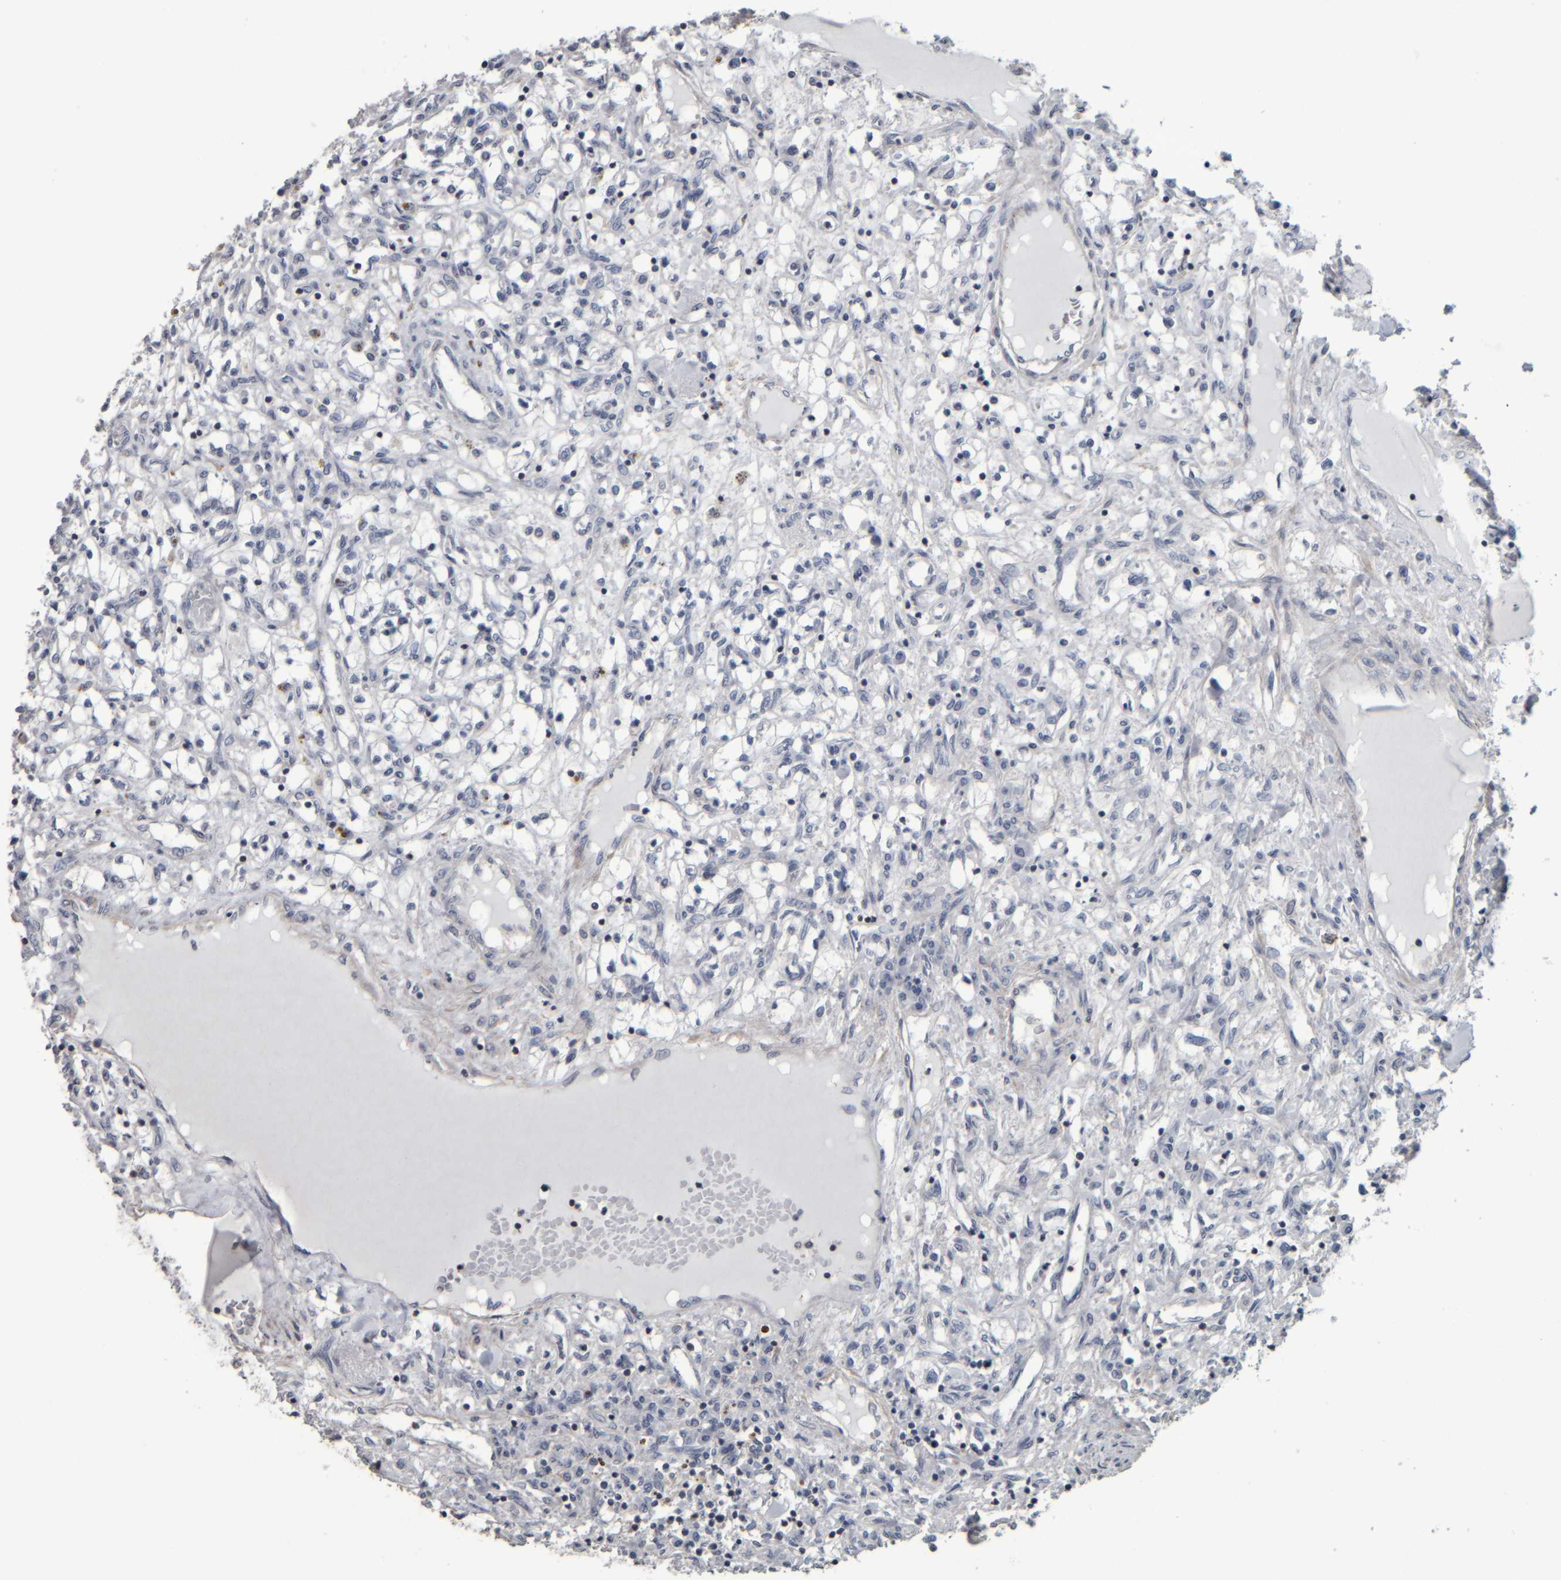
{"staining": {"intensity": "negative", "quantity": "none", "location": "none"}, "tissue": "renal cancer", "cell_type": "Tumor cells", "image_type": "cancer", "snomed": [{"axis": "morphology", "description": "Adenocarcinoma, NOS"}, {"axis": "topography", "description": "Kidney"}], "caption": "Image shows no significant protein expression in tumor cells of renal cancer.", "gene": "CAVIN4", "patient": {"sex": "male", "age": 68}}